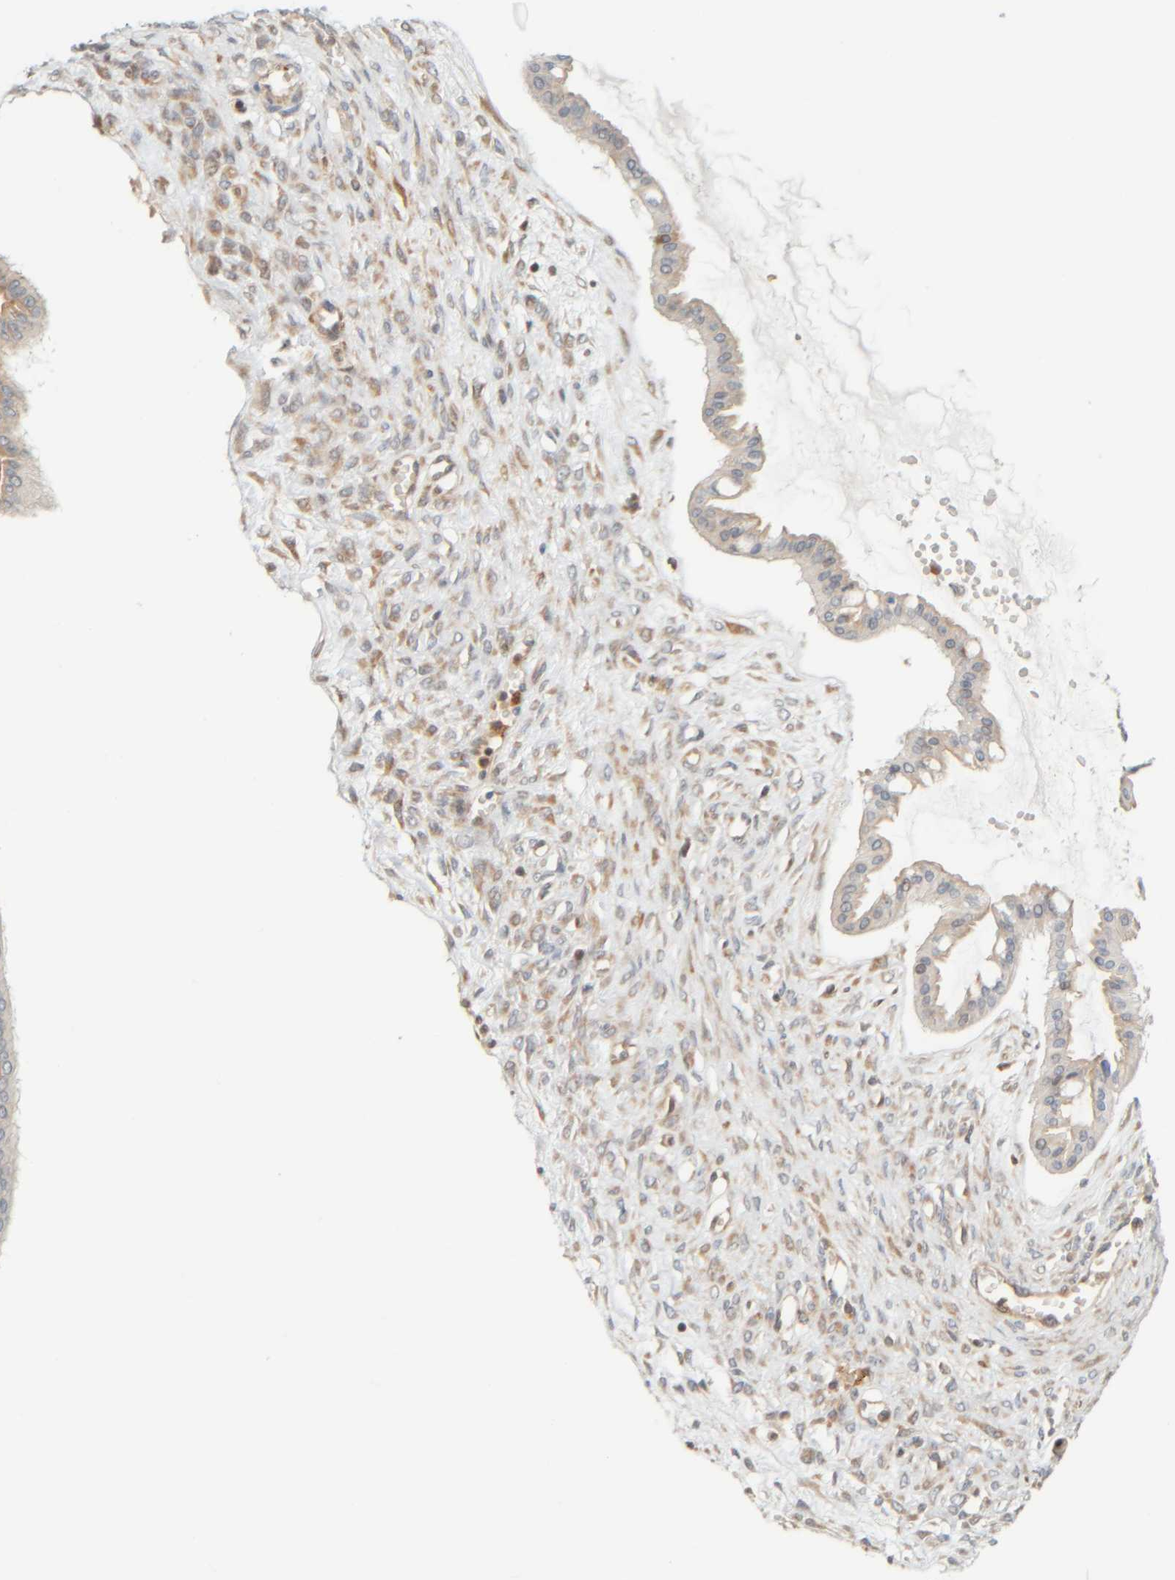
{"staining": {"intensity": "weak", "quantity": ">75%", "location": "cytoplasmic/membranous"}, "tissue": "ovarian cancer", "cell_type": "Tumor cells", "image_type": "cancer", "snomed": [{"axis": "morphology", "description": "Cystadenocarcinoma, mucinous, NOS"}, {"axis": "topography", "description": "Ovary"}], "caption": "Mucinous cystadenocarcinoma (ovarian) tissue shows weak cytoplasmic/membranous staining in about >75% of tumor cells, visualized by immunohistochemistry. Immunohistochemistry (ihc) stains the protein in brown and the nuclei are stained blue.", "gene": "PTGES3L-AARSD1", "patient": {"sex": "female", "age": 73}}